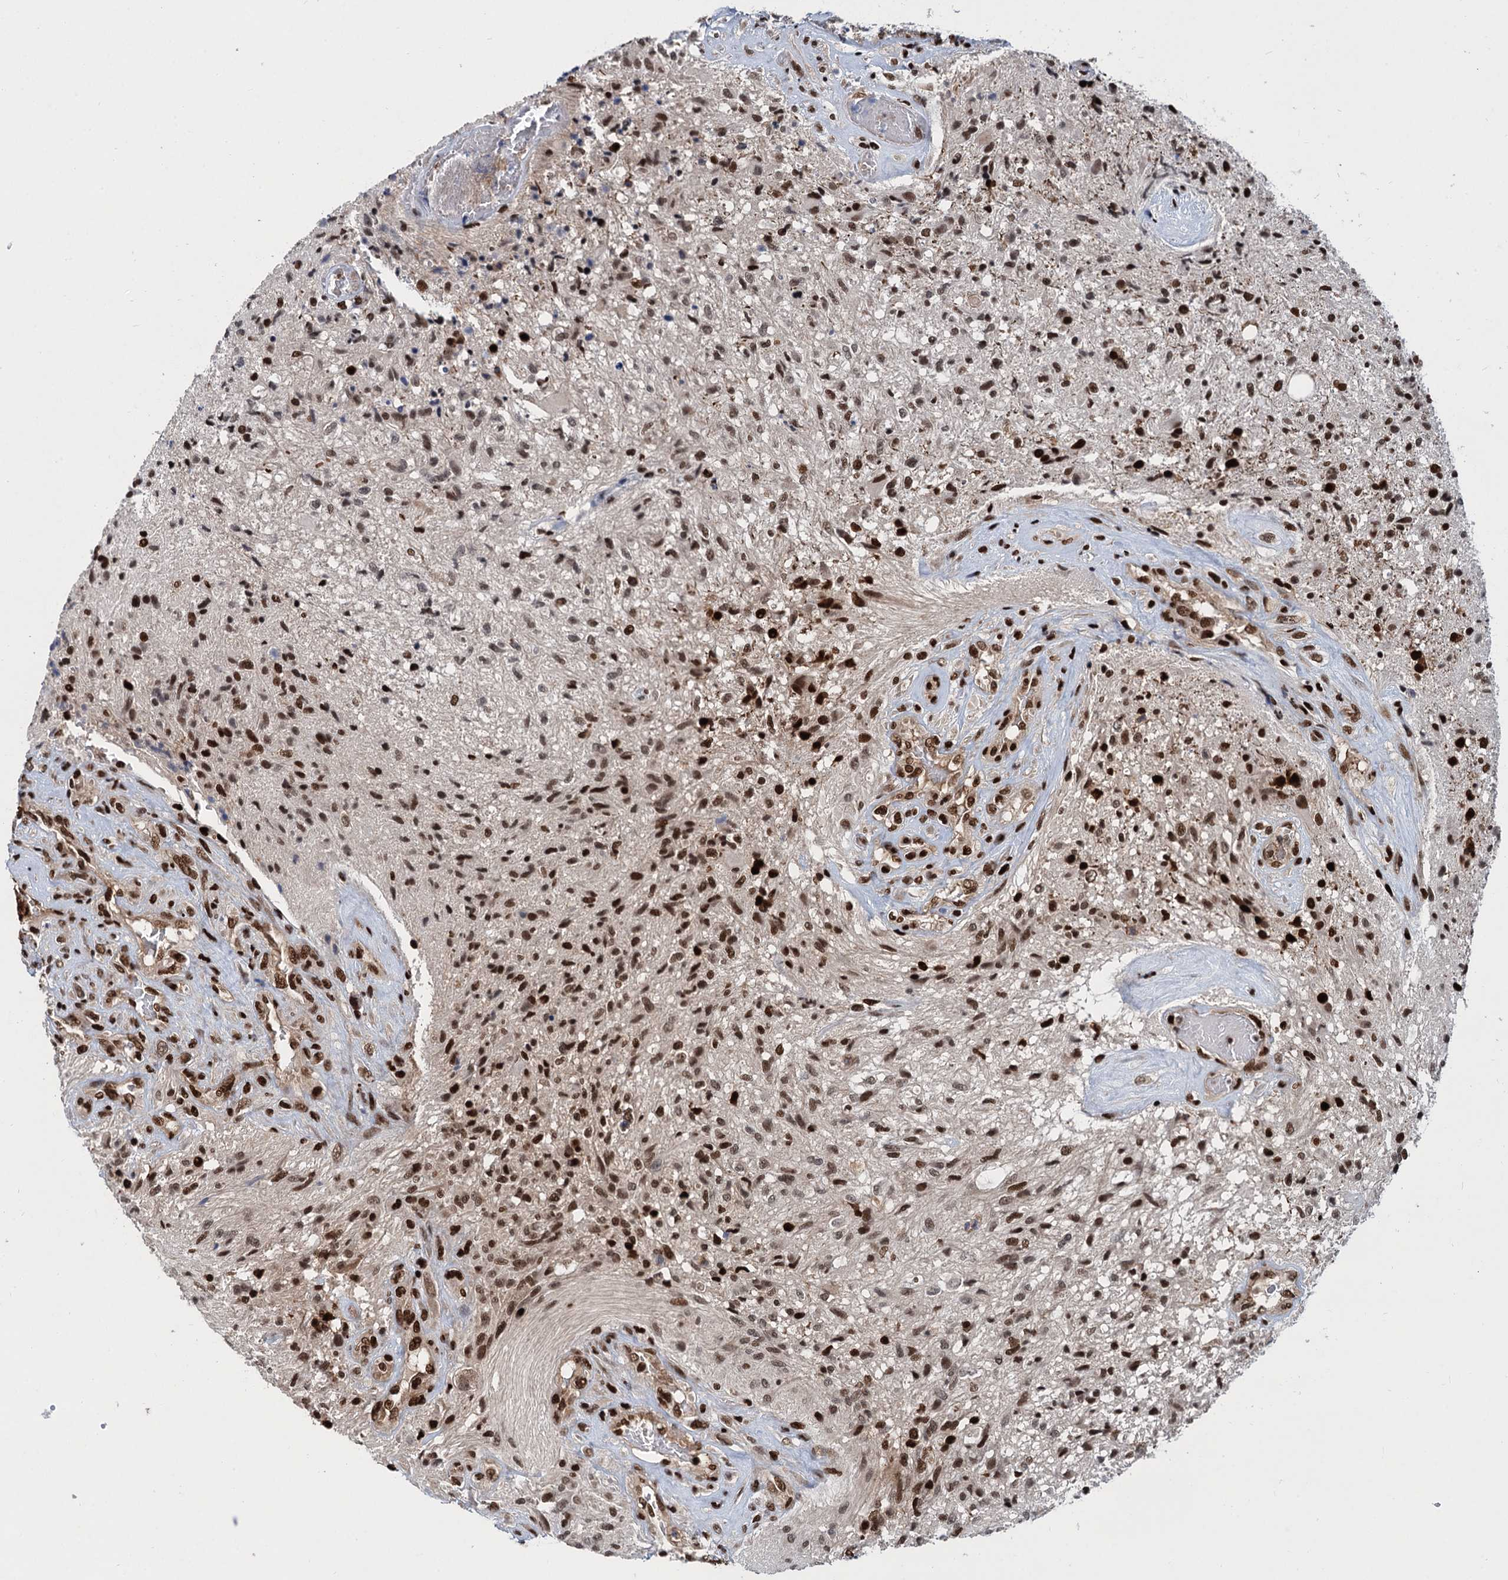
{"staining": {"intensity": "moderate", "quantity": ">75%", "location": "nuclear"}, "tissue": "glioma", "cell_type": "Tumor cells", "image_type": "cancer", "snomed": [{"axis": "morphology", "description": "Glioma, malignant, High grade"}, {"axis": "topography", "description": "Brain"}], "caption": "Protein expression analysis of glioma exhibits moderate nuclear positivity in about >75% of tumor cells.", "gene": "PPP4R1", "patient": {"sex": "male", "age": 56}}